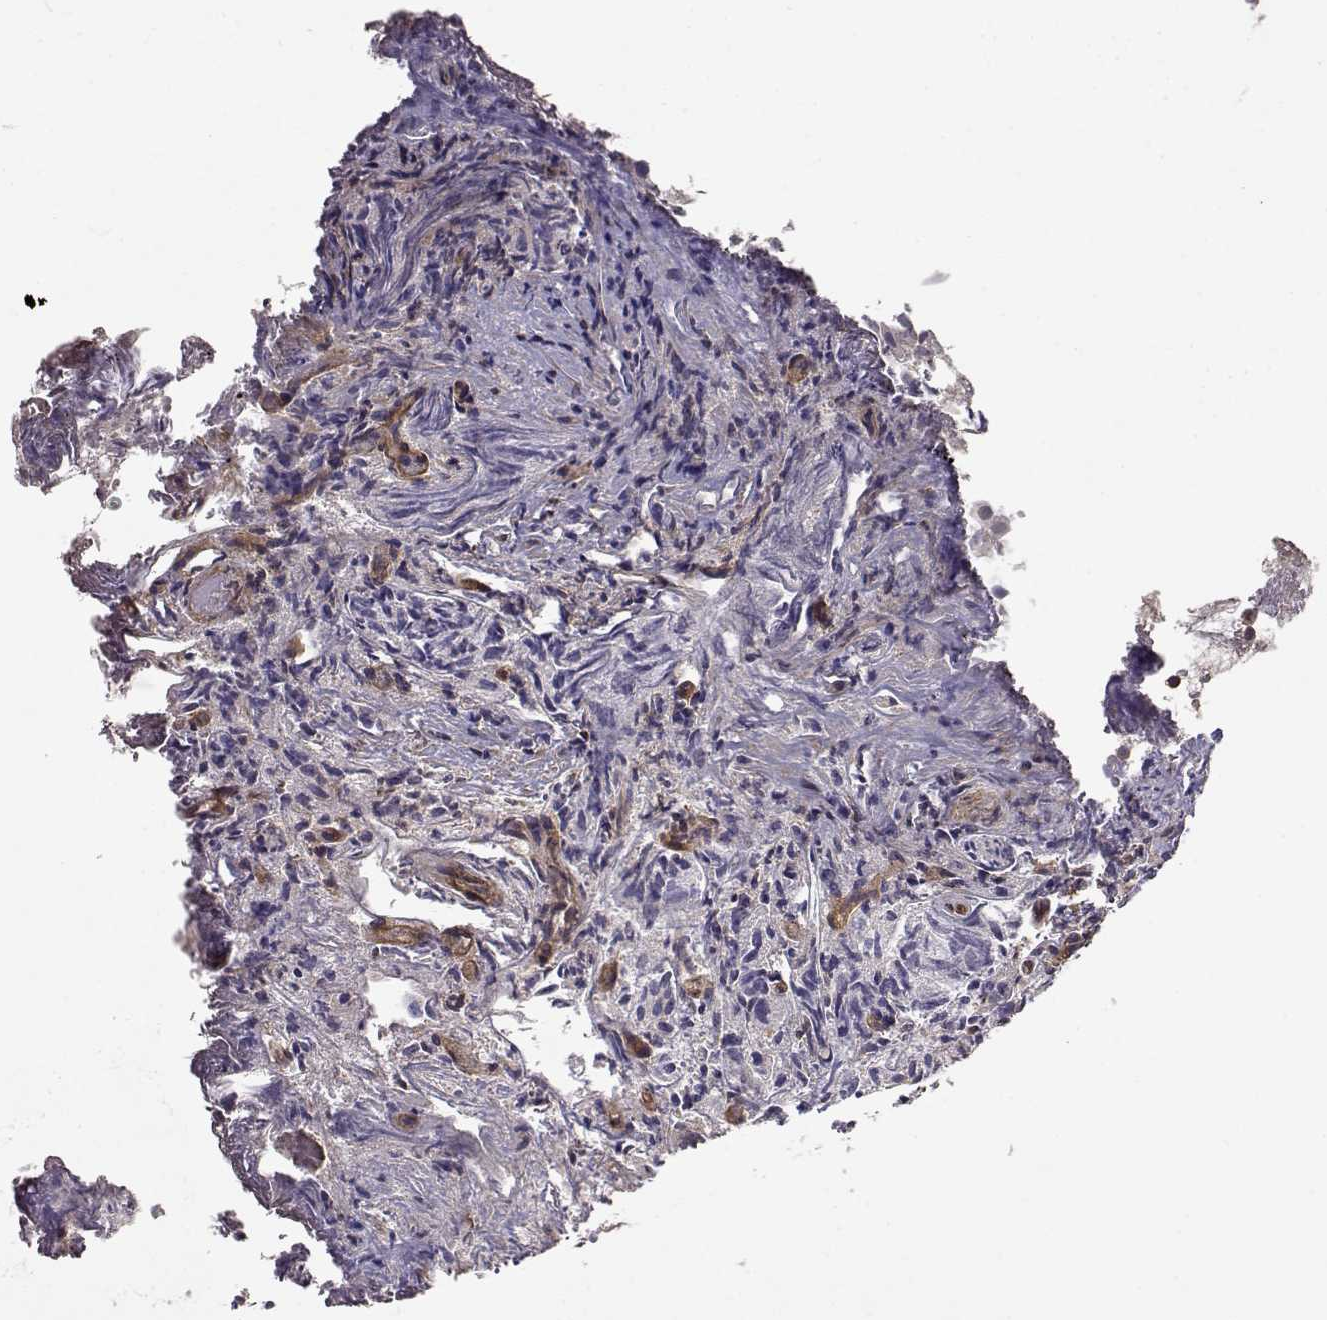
{"staining": {"intensity": "negative", "quantity": "none", "location": "none"}, "tissue": "prostate cancer", "cell_type": "Tumor cells", "image_type": "cancer", "snomed": [{"axis": "morphology", "description": "Adenocarcinoma, High grade"}, {"axis": "topography", "description": "Prostate"}], "caption": "A micrograph of prostate cancer (adenocarcinoma (high-grade)) stained for a protein shows no brown staining in tumor cells.", "gene": "IFITM1", "patient": {"sex": "male", "age": 53}}